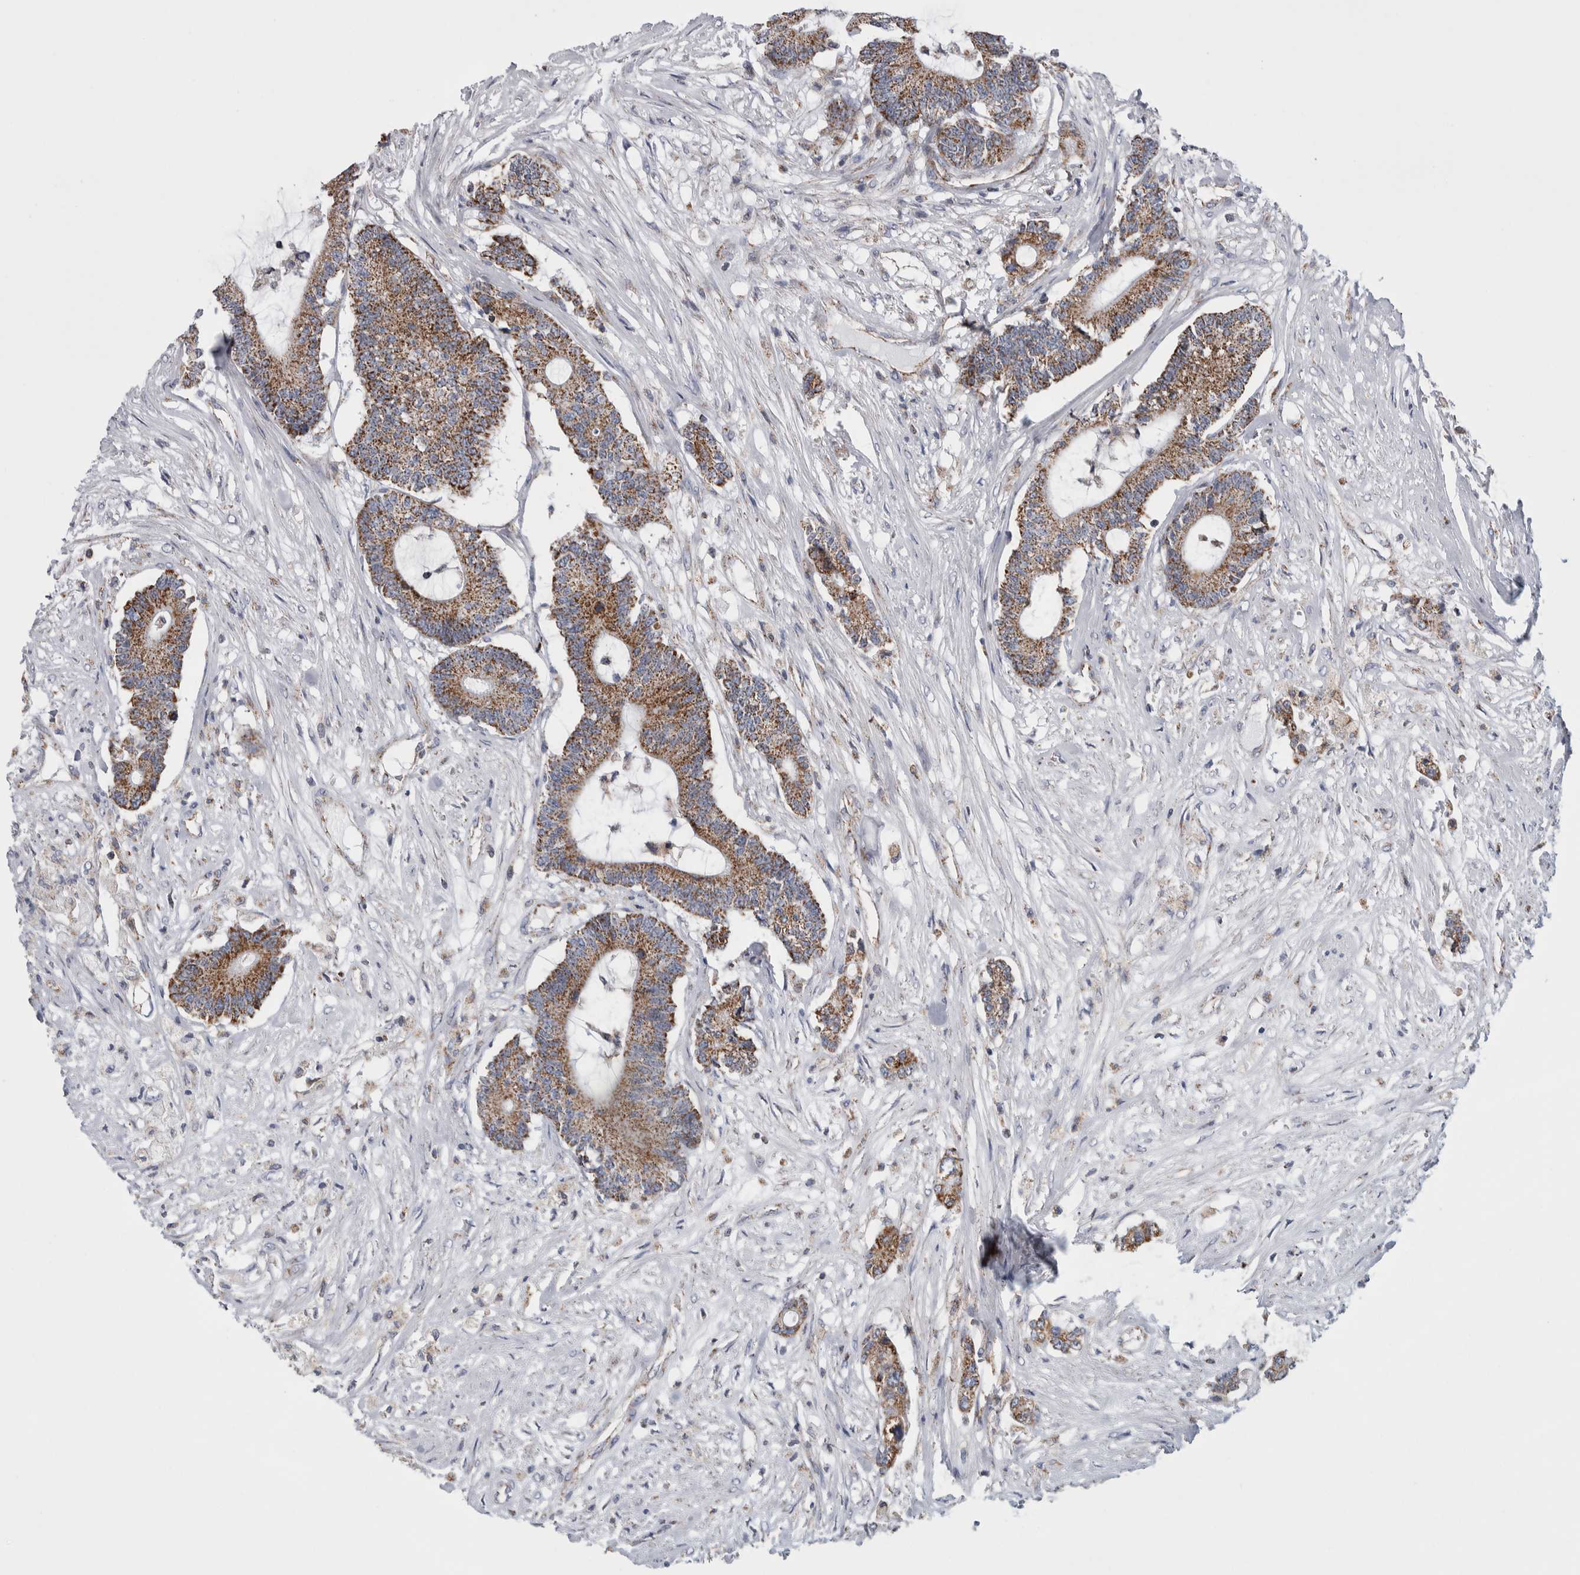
{"staining": {"intensity": "moderate", "quantity": ">75%", "location": "cytoplasmic/membranous"}, "tissue": "colorectal cancer", "cell_type": "Tumor cells", "image_type": "cancer", "snomed": [{"axis": "morphology", "description": "Adenocarcinoma, NOS"}, {"axis": "topography", "description": "Colon"}], "caption": "The image reveals immunohistochemical staining of colorectal cancer. There is moderate cytoplasmic/membranous expression is present in approximately >75% of tumor cells. Nuclei are stained in blue.", "gene": "ETFA", "patient": {"sex": "female", "age": 84}}